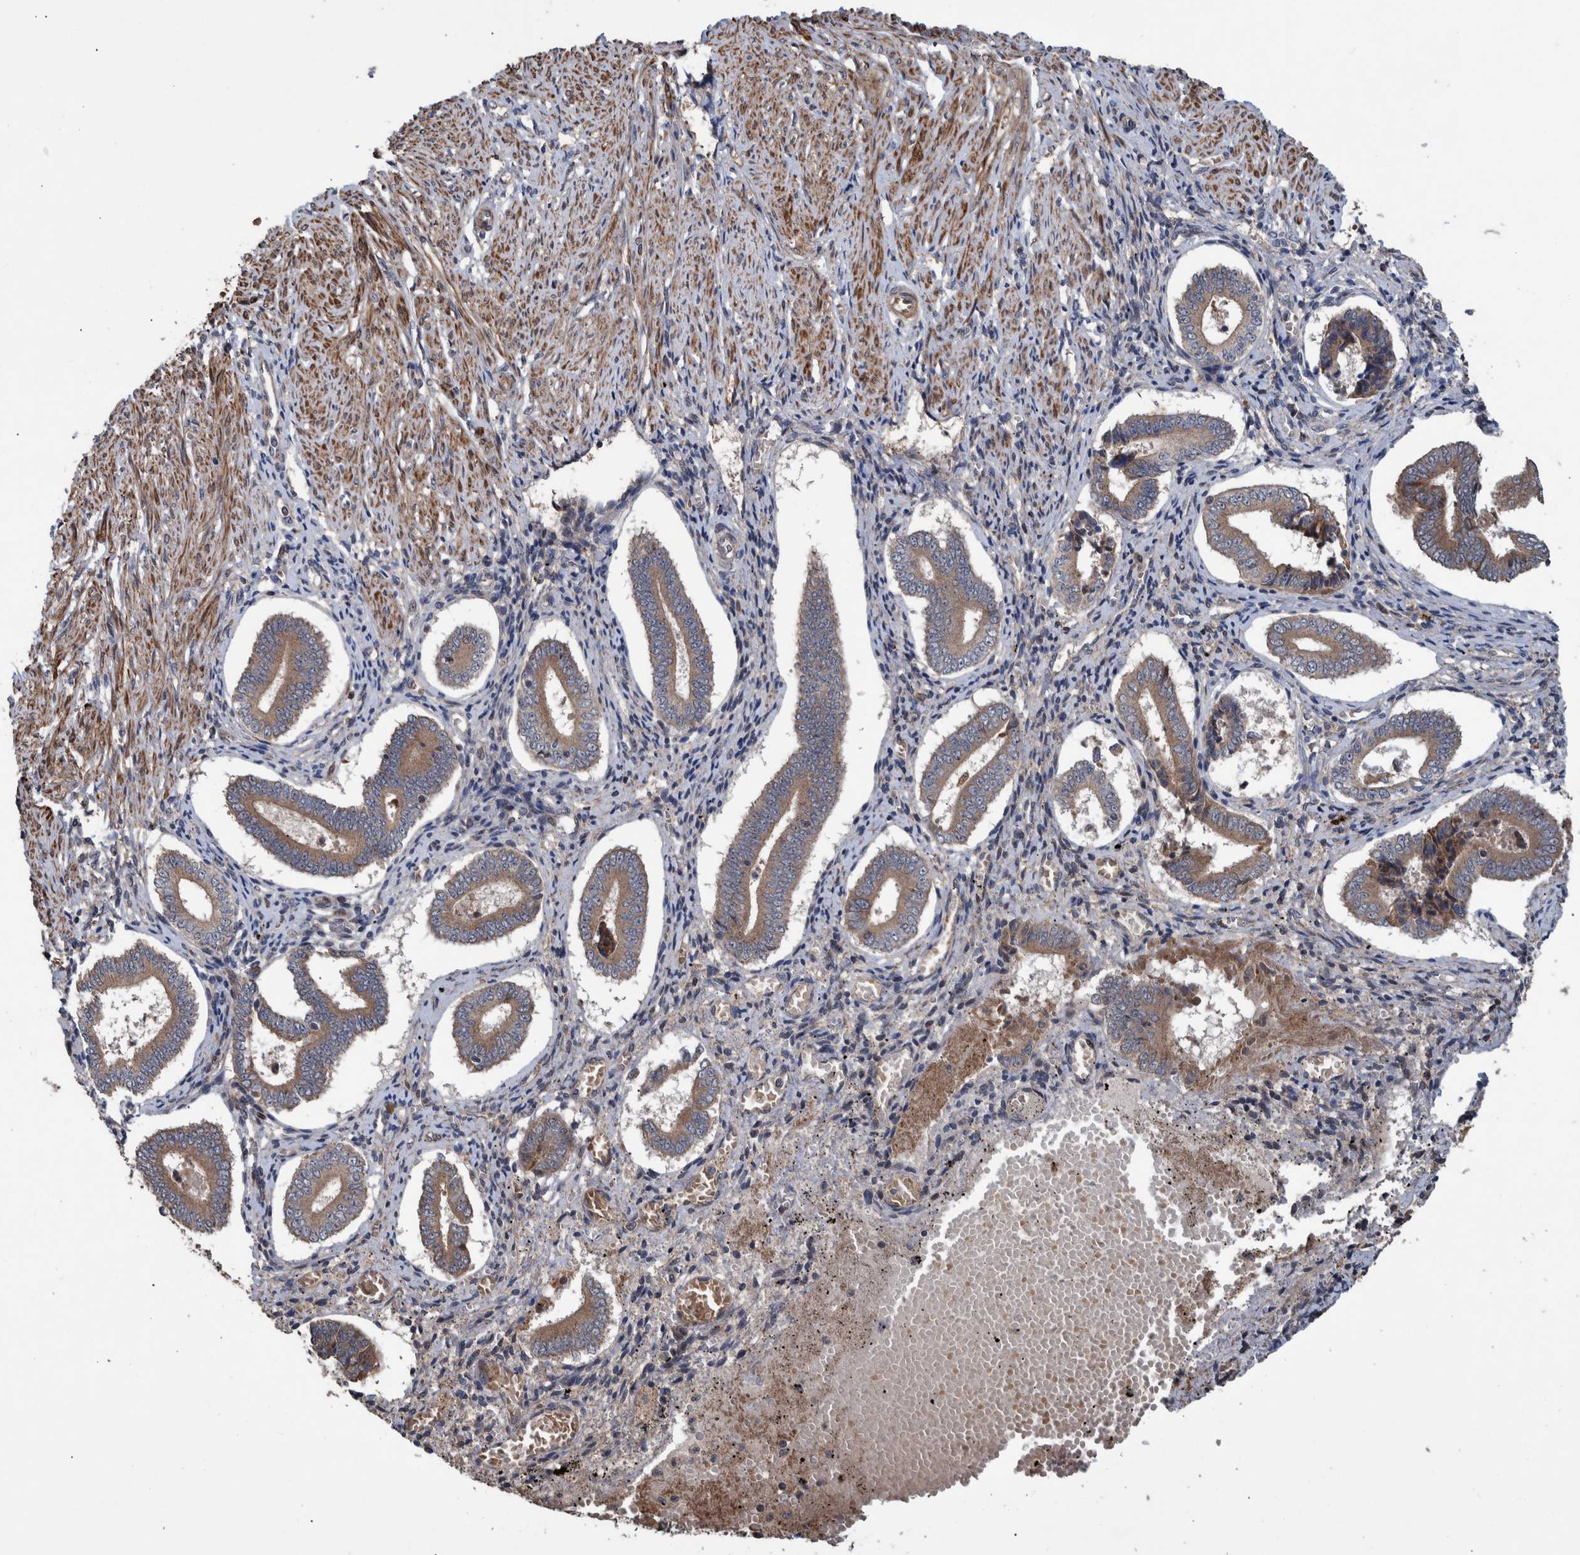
{"staining": {"intensity": "negative", "quantity": "none", "location": "none"}, "tissue": "endometrium", "cell_type": "Cells in endometrial stroma", "image_type": "normal", "snomed": [{"axis": "morphology", "description": "Normal tissue, NOS"}, {"axis": "topography", "description": "Endometrium"}], "caption": "Human endometrium stained for a protein using IHC exhibits no positivity in cells in endometrial stroma.", "gene": "B3GNTL1", "patient": {"sex": "female", "age": 42}}